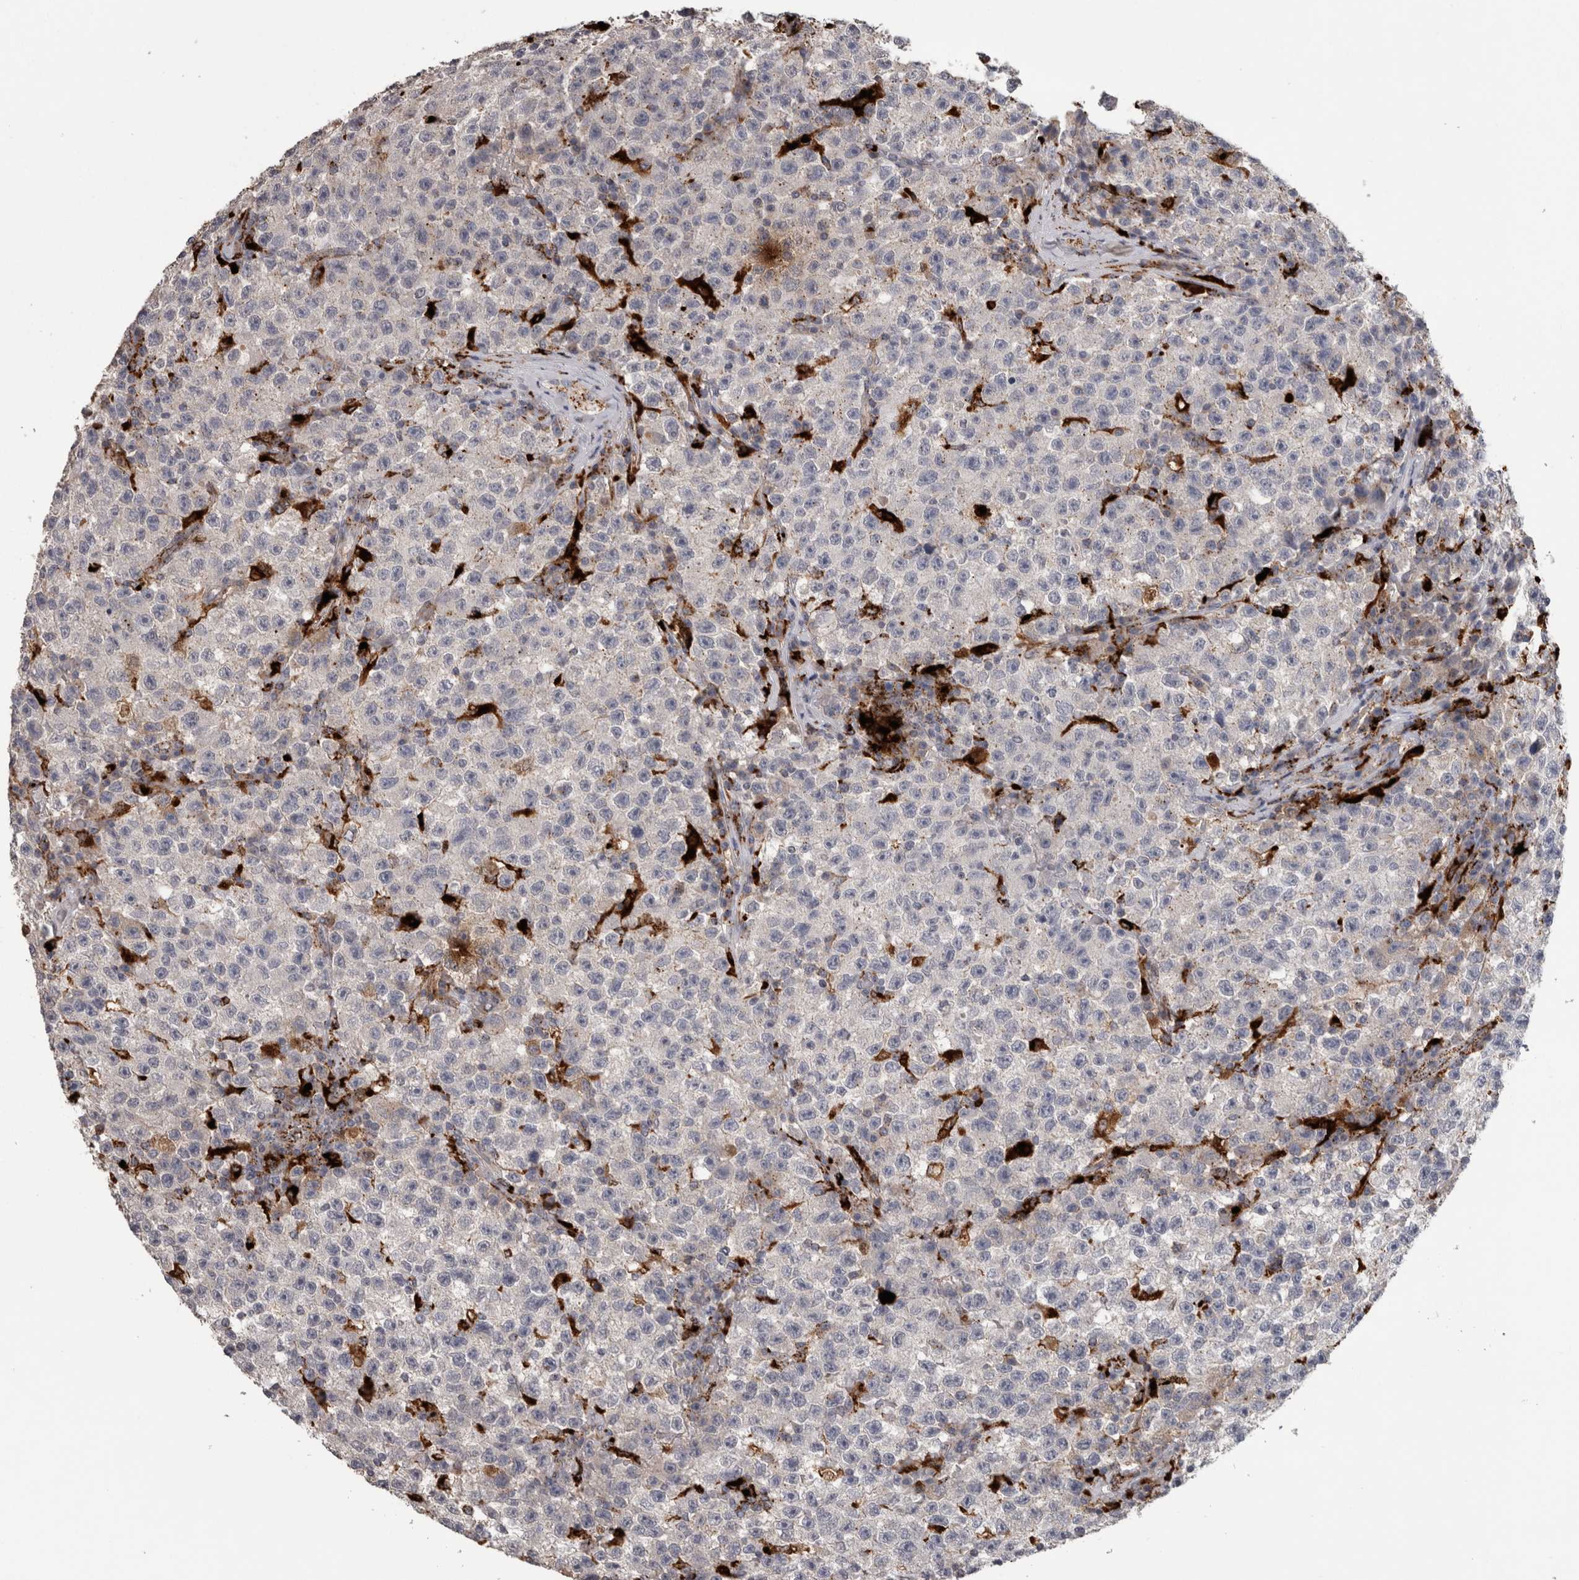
{"staining": {"intensity": "negative", "quantity": "none", "location": "none"}, "tissue": "testis cancer", "cell_type": "Tumor cells", "image_type": "cancer", "snomed": [{"axis": "morphology", "description": "Seminoma, NOS"}, {"axis": "topography", "description": "Testis"}], "caption": "IHC photomicrograph of neoplastic tissue: human testis seminoma stained with DAB (3,3'-diaminobenzidine) shows no significant protein expression in tumor cells. Nuclei are stained in blue.", "gene": "CTSZ", "patient": {"sex": "male", "age": 22}}